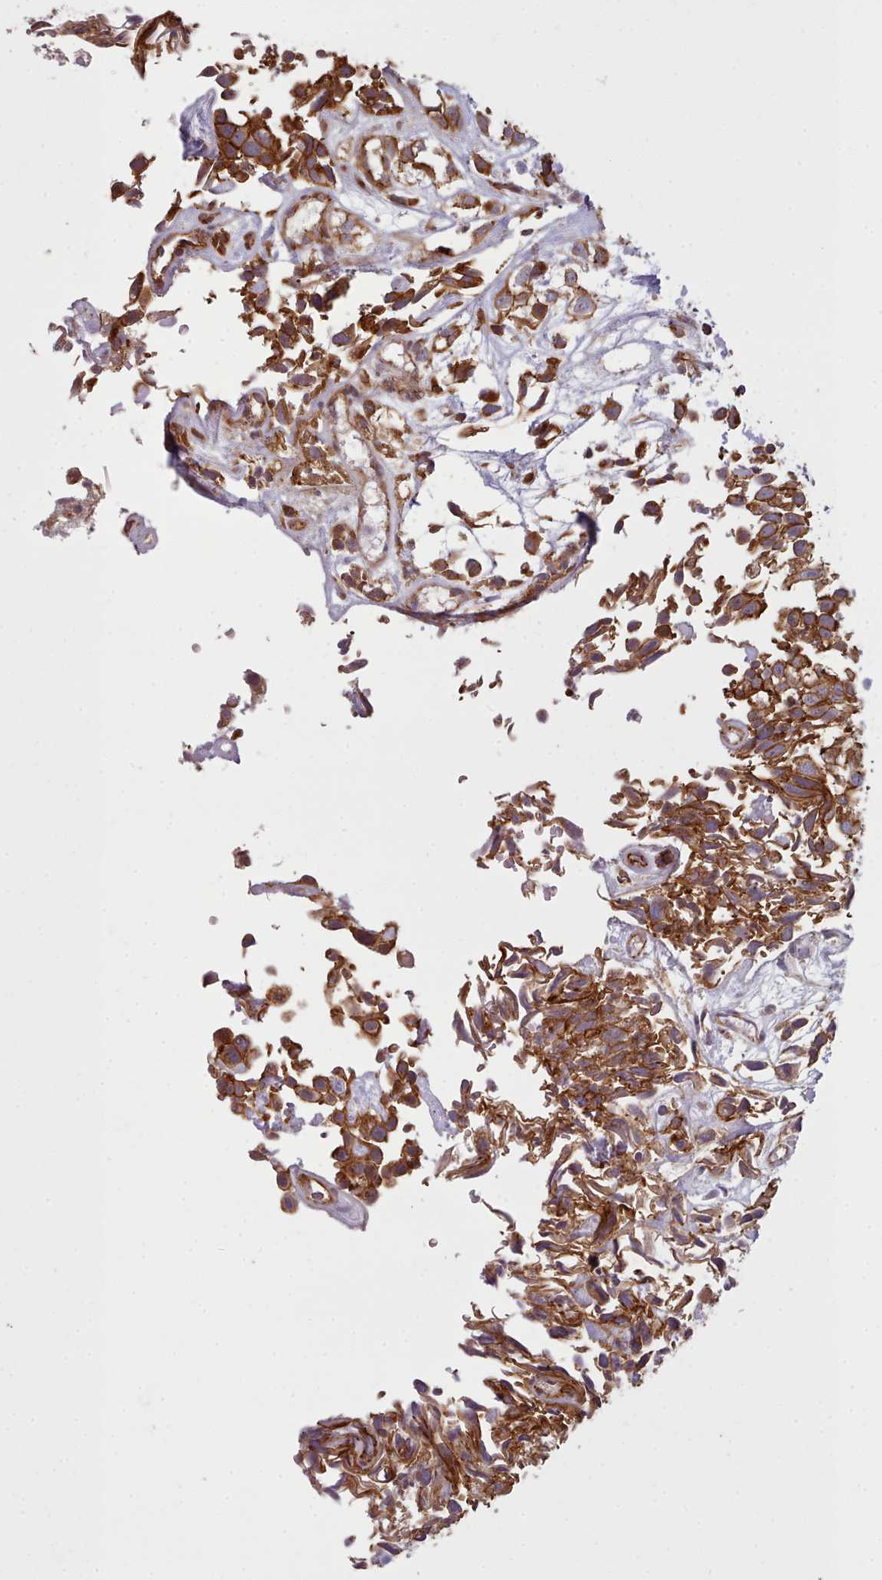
{"staining": {"intensity": "strong", "quantity": ">75%", "location": "cytoplasmic/membranous"}, "tissue": "urothelial cancer", "cell_type": "Tumor cells", "image_type": "cancer", "snomed": [{"axis": "morphology", "description": "Urothelial carcinoma, High grade"}, {"axis": "topography", "description": "Urinary bladder"}], "caption": "Urothelial cancer stained for a protein demonstrates strong cytoplasmic/membranous positivity in tumor cells. (Brightfield microscopy of DAB IHC at high magnification).", "gene": "MRPL46", "patient": {"sex": "male", "age": 56}}